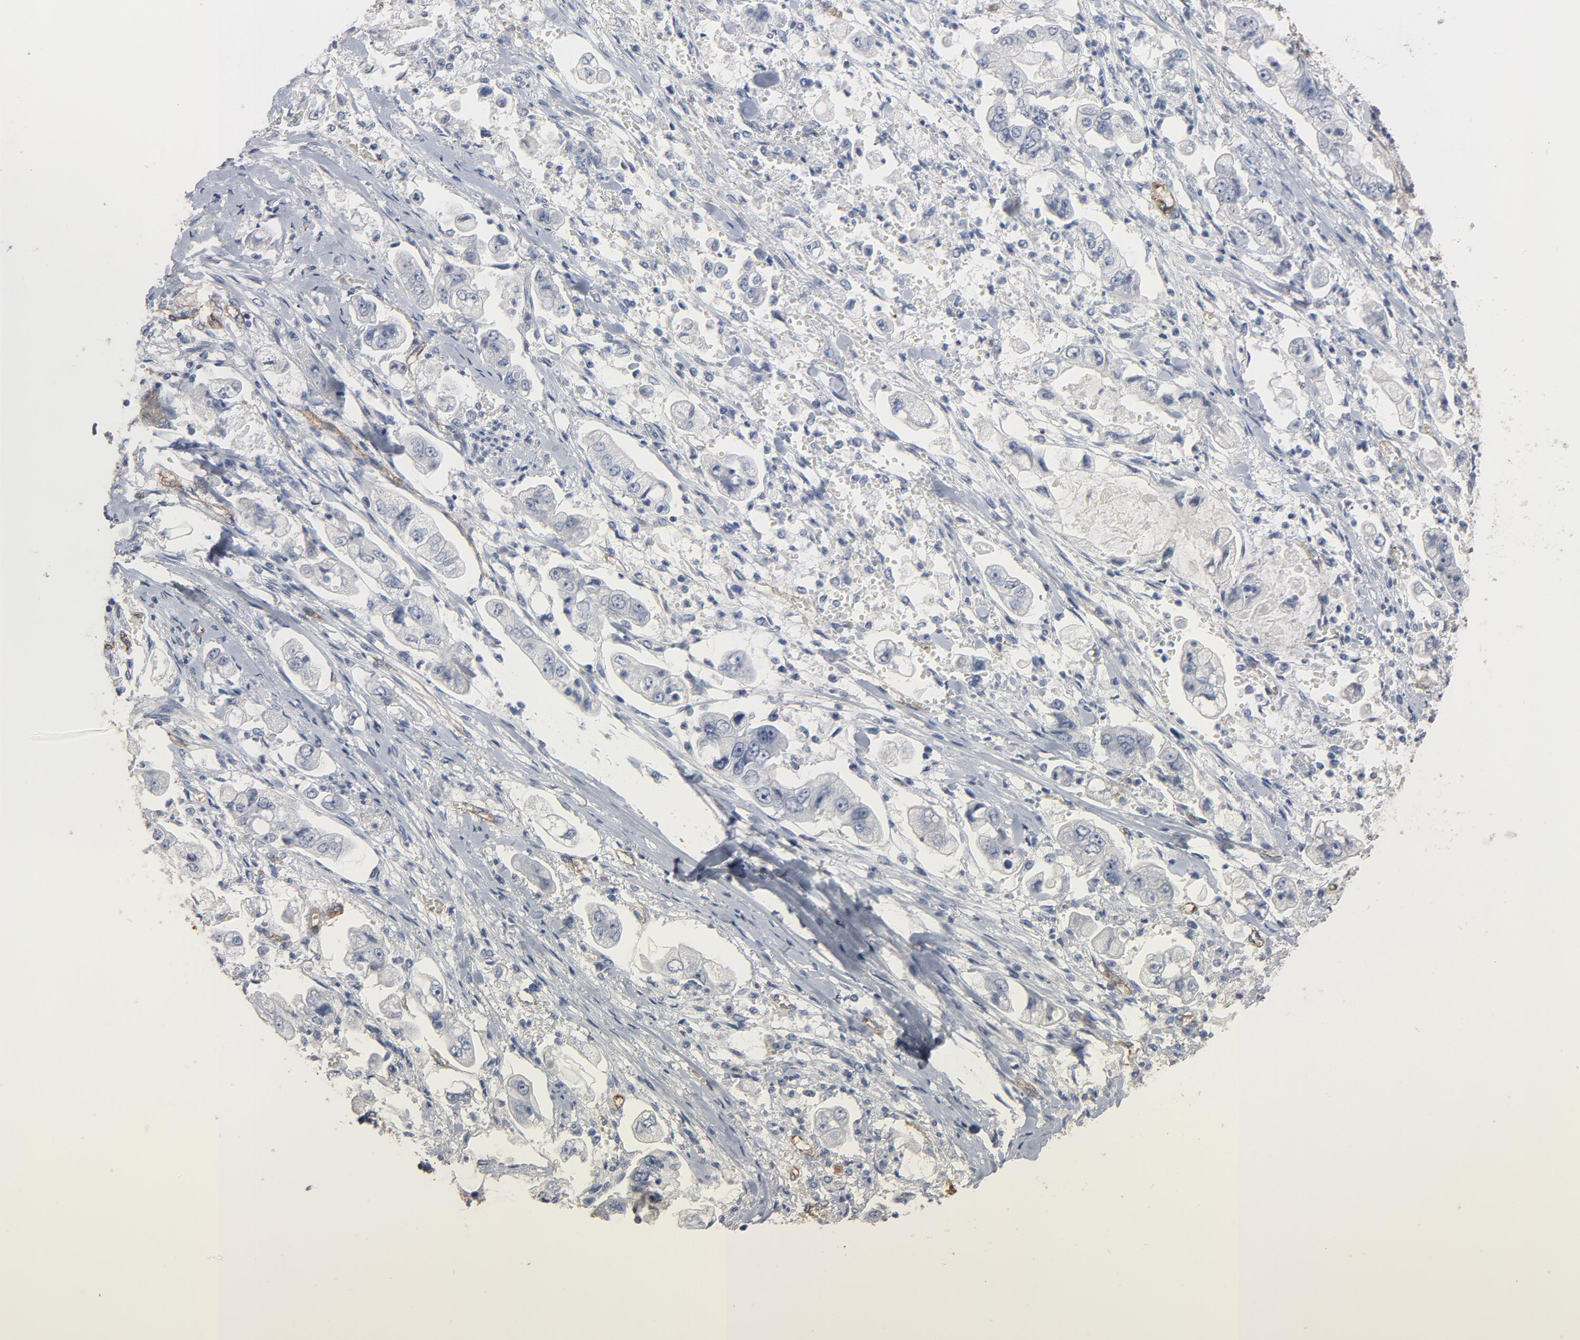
{"staining": {"intensity": "negative", "quantity": "none", "location": "none"}, "tissue": "stomach cancer", "cell_type": "Tumor cells", "image_type": "cancer", "snomed": [{"axis": "morphology", "description": "Adenocarcinoma, NOS"}, {"axis": "topography", "description": "Stomach"}], "caption": "Immunohistochemical staining of human adenocarcinoma (stomach) demonstrates no significant staining in tumor cells.", "gene": "KDR", "patient": {"sex": "male", "age": 62}}